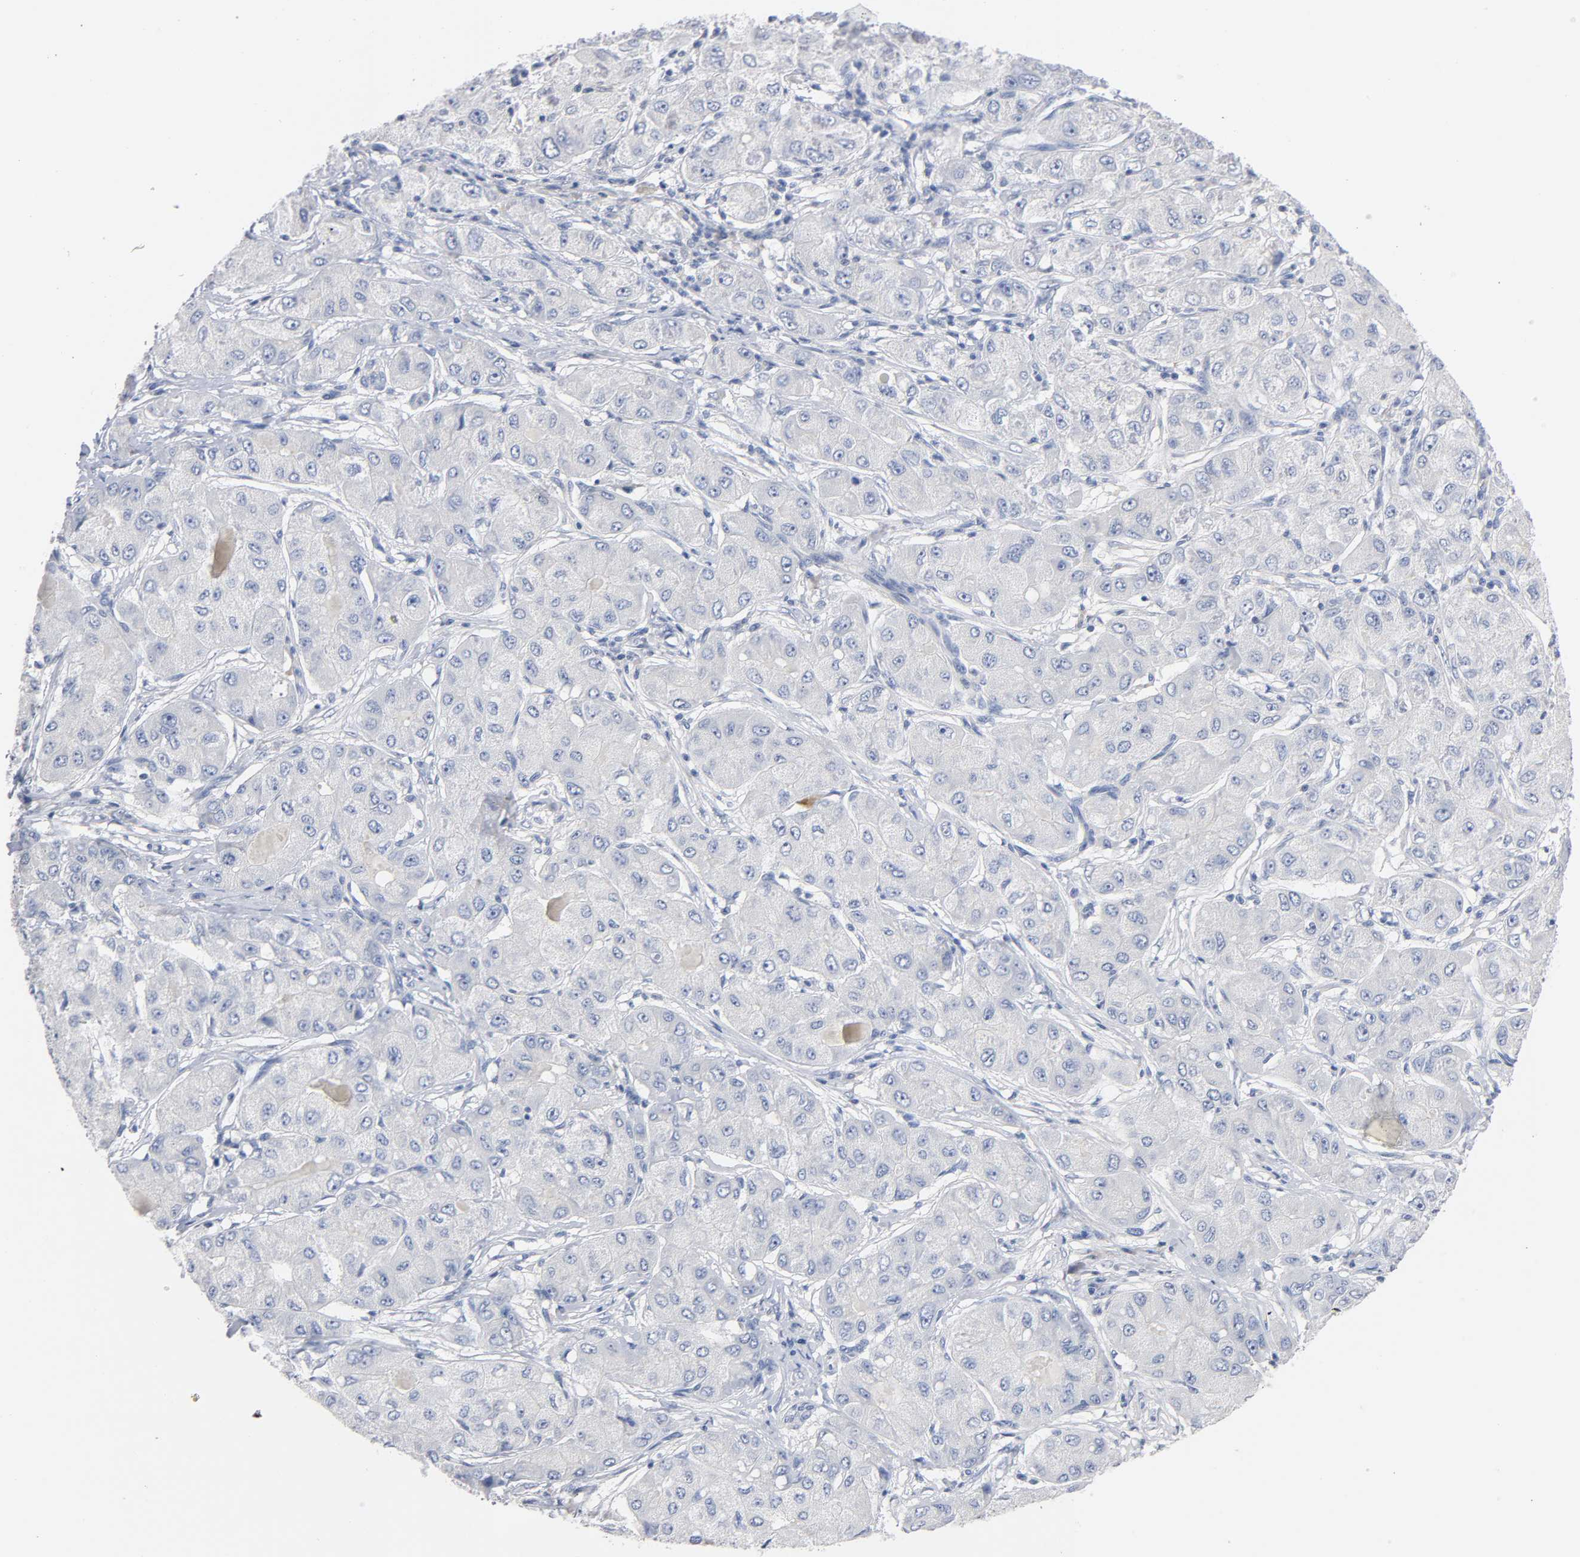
{"staining": {"intensity": "negative", "quantity": "none", "location": "none"}, "tissue": "liver cancer", "cell_type": "Tumor cells", "image_type": "cancer", "snomed": [{"axis": "morphology", "description": "Carcinoma, Hepatocellular, NOS"}, {"axis": "topography", "description": "Liver"}], "caption": "Liver hepatocellular carcinoma was stained to show a protein in brown. There is no significant staining in tumor cells.", "gene": "MALT1", "patient": {"sex": "male", "age": 80}}